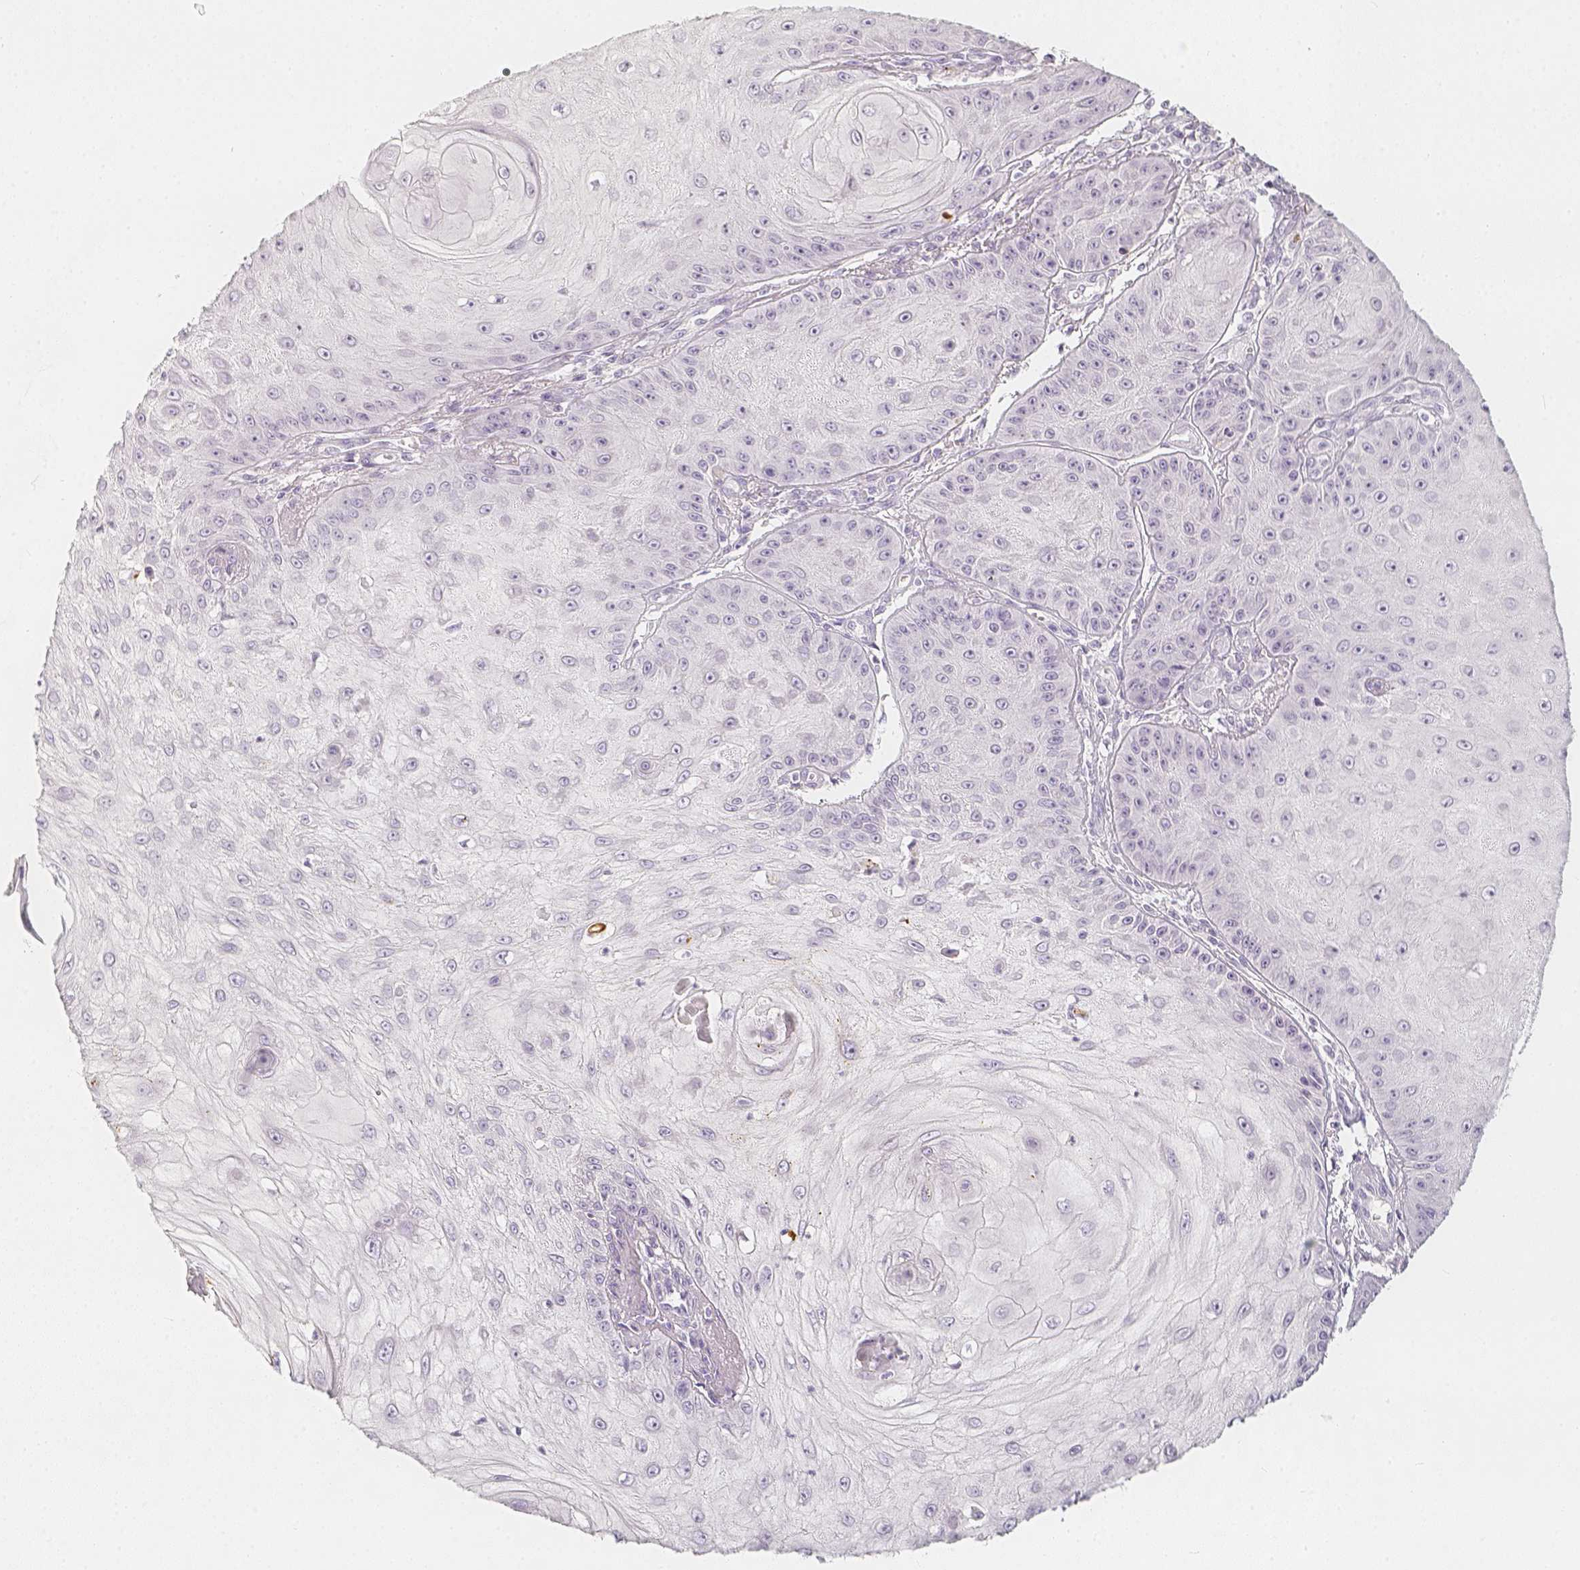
{"staining": {"intensity": "negative", "quantity": "none", "location": "none"}, "tissue": "skin cancer", "cell_type": "Tumor cells", "image_type": "cancer", "snomed": [{"axis": "morphology", "description": "Squamous cell carcinoma, NOS"}, {"axis": "topography", "description": "Skin"}], "caption": "This is an IHC micrograph of human skin cancer. There is no expression in tumor cells.", "gene": "SLC18A1", "patient": {"sex": "male", "age": 70}}